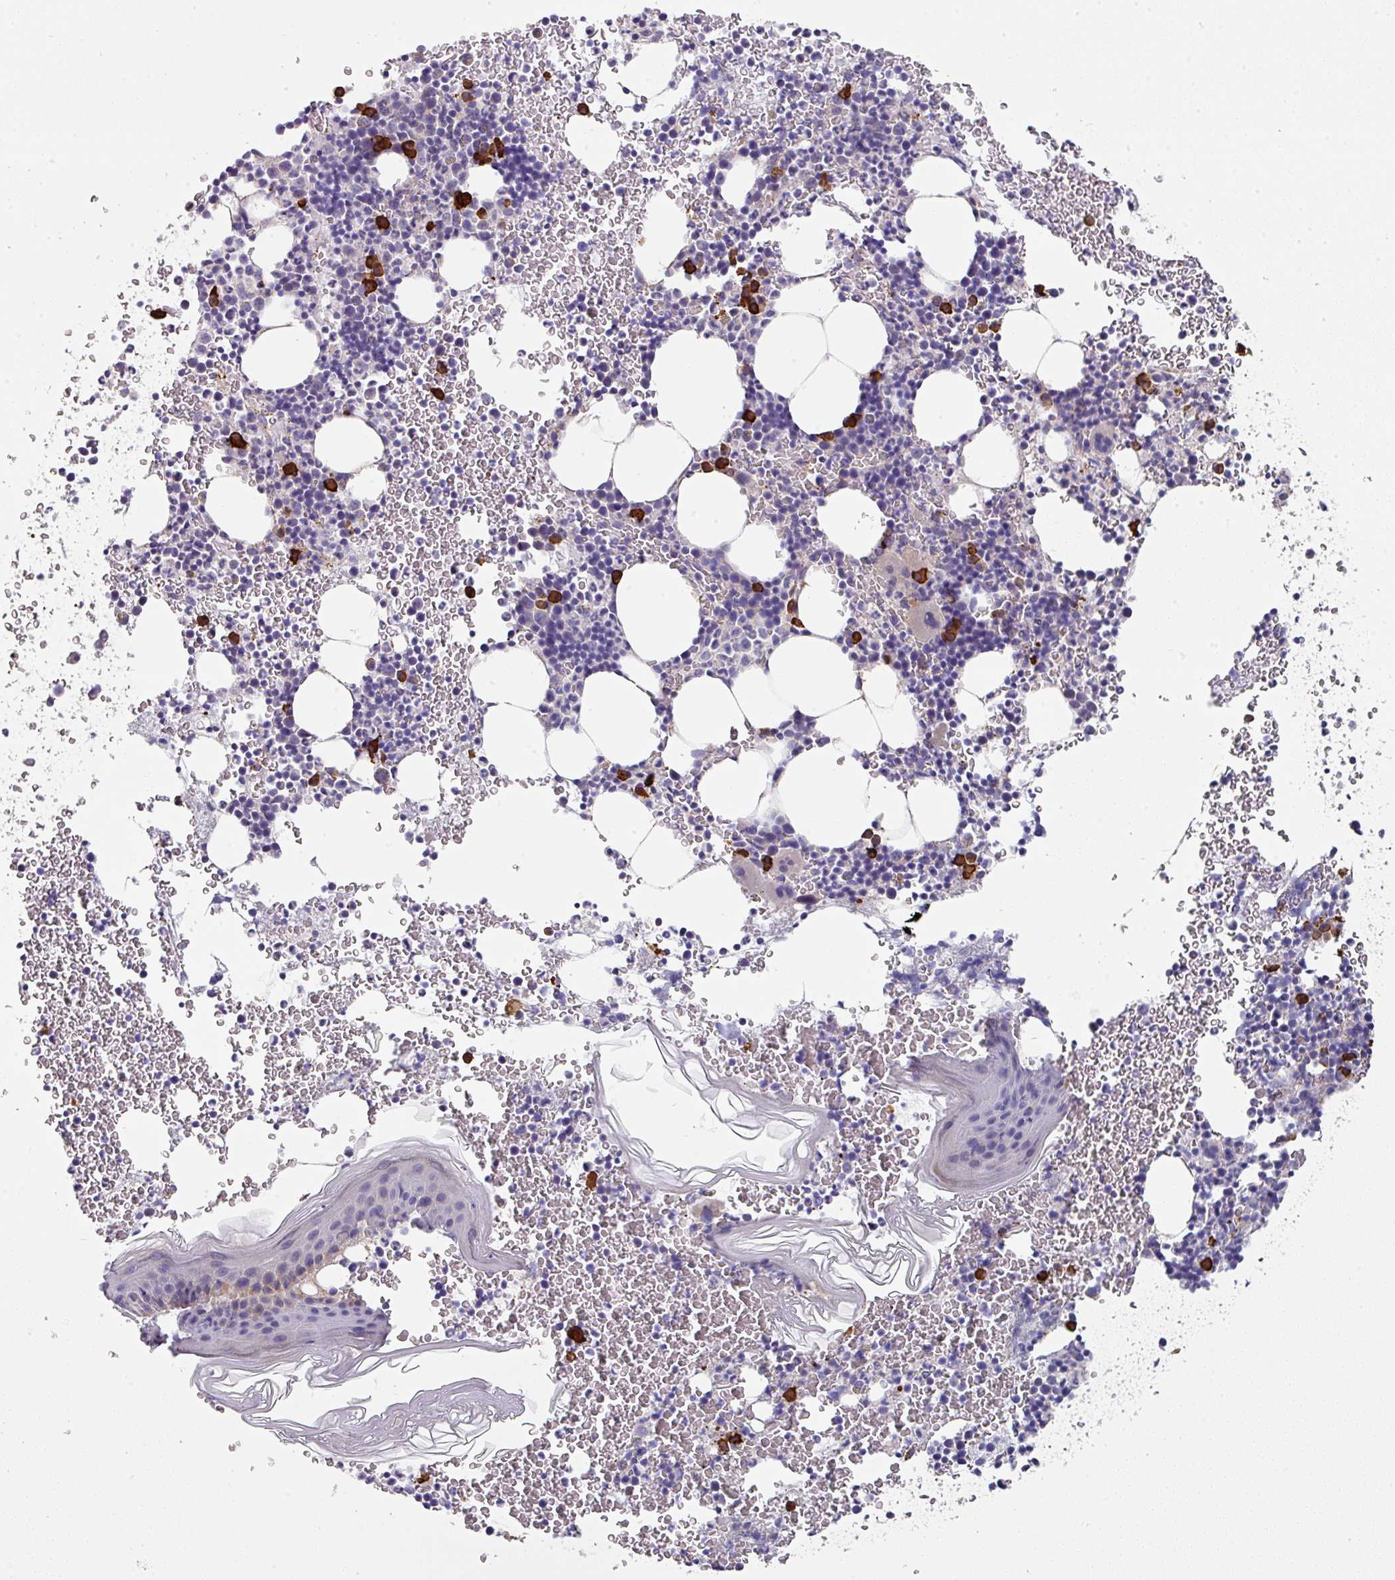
{"staining": {"intensity": "strong", "quantity": "<25%", "location": "cytoplasmic/membranous"}, "tissue": "bone marrow", "cell_type": "Hematopoietic cells", "image_type": "normal", "snomed": [{"axis": "morphology", "description": "Normal tissue, NOS"}, {"axis": "topography", "description": "Bone marrow"}], "caption": "IHC micrograph of unremarkable bone marrow: human bone marrow stained using IHC shows medium levels of strong protein expression localized specifically in the cytoplasmic/membranous of hematopoietic cells, appearing as a cytoplasmic/membranous brown color.", "gene": "IL4R", "patient": {"sex": "male", "age": 61}}